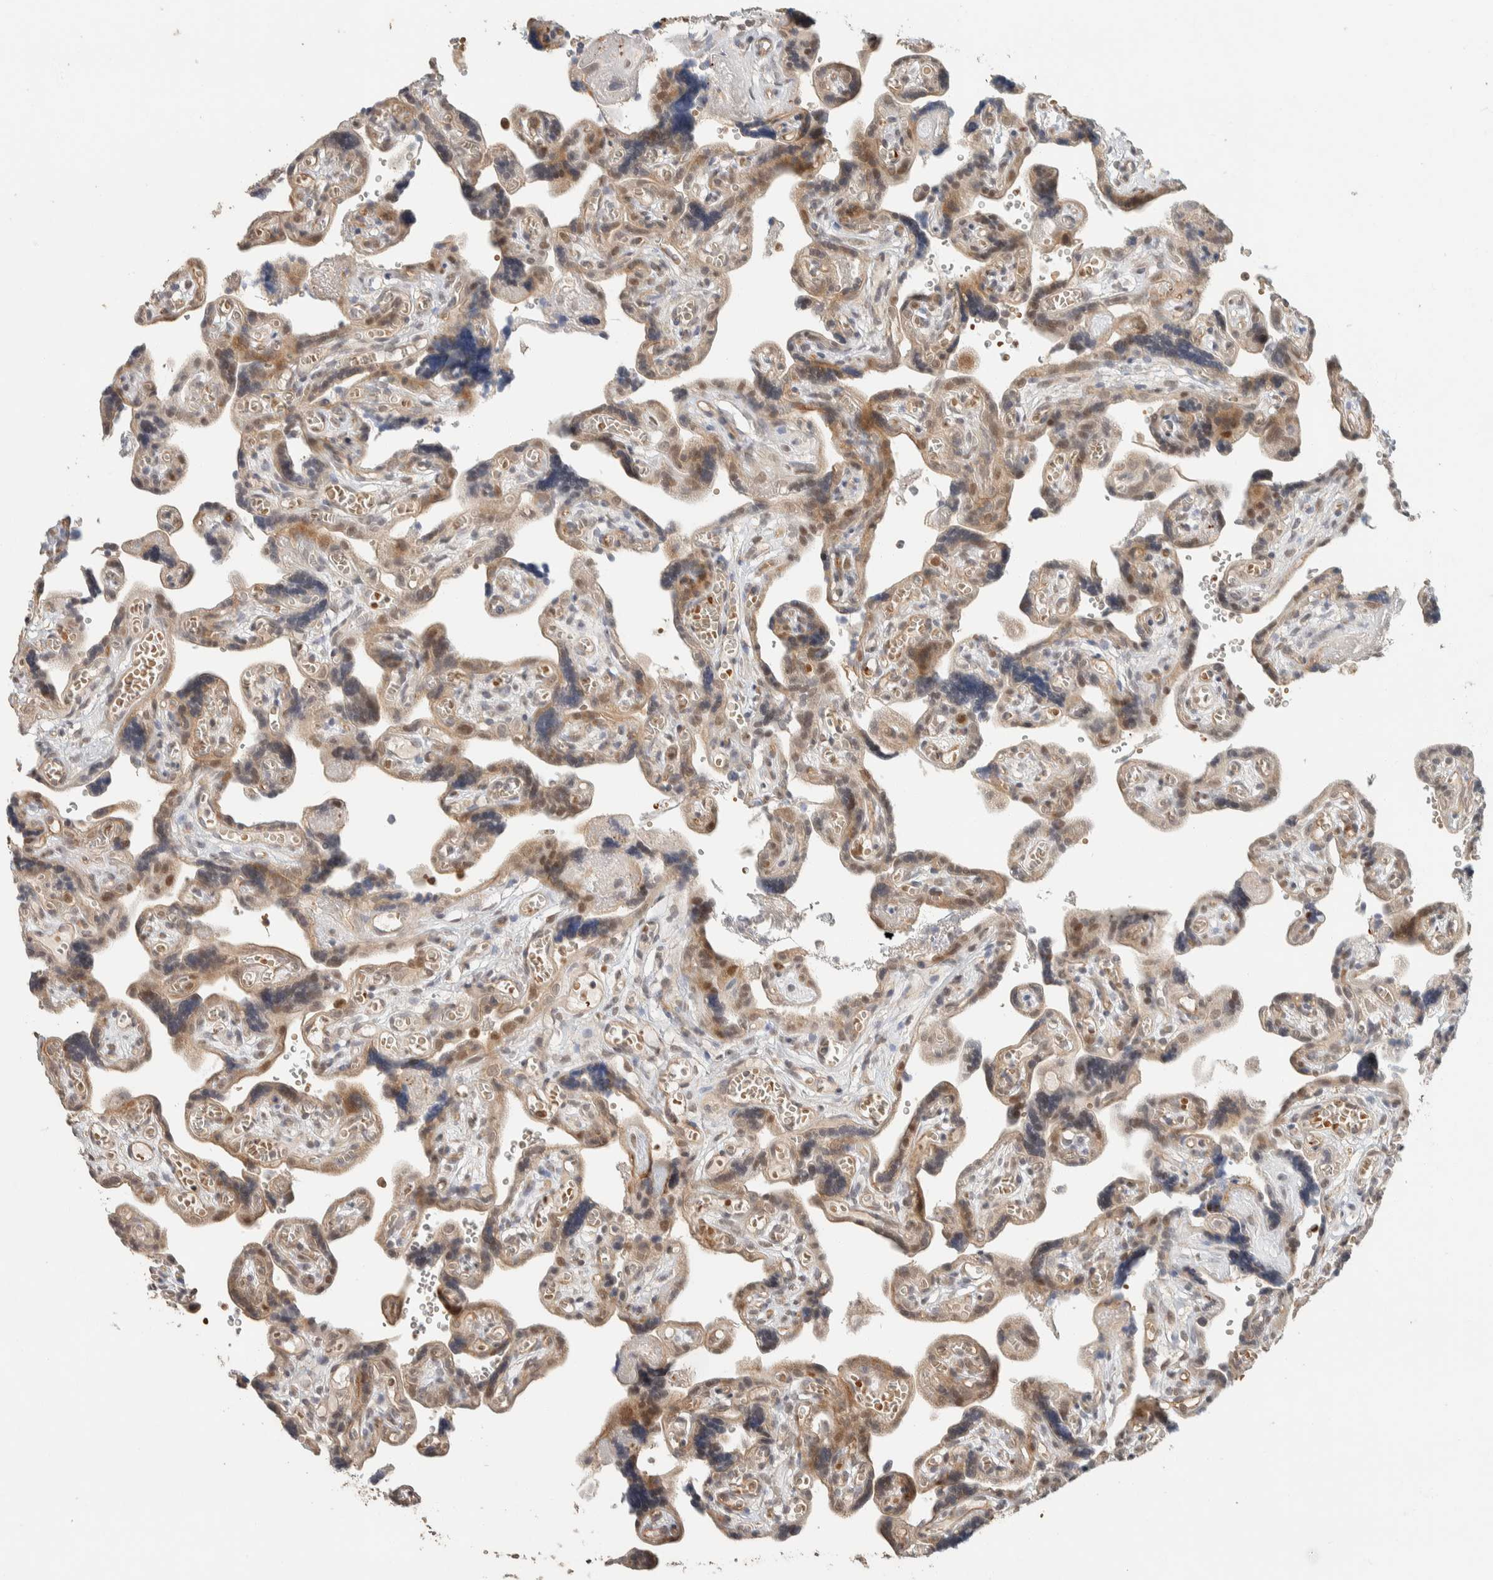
{"staining": {"intensity": "moderate", "quantity": ">75%", "location": "cytoplasmic/membranous,nuclear"}, "tissue": "placenta", "cell_type": "Trophoblastic cells", "image_type": "normal", "snomed": [{"axis": "morphology", "description": "Normal tissue, NOS"}, {"axis": "topography", "description": "Placenta"}], "caption": "Immunohistochemistry of normal human placenta reveals medium levels of moderate cytoplasmic/membranous,nuclear expression in approximately >75% of trophoblastic cells.", "gene": "ZBTB2", "patient": {"sex": "female", "age": 30}}